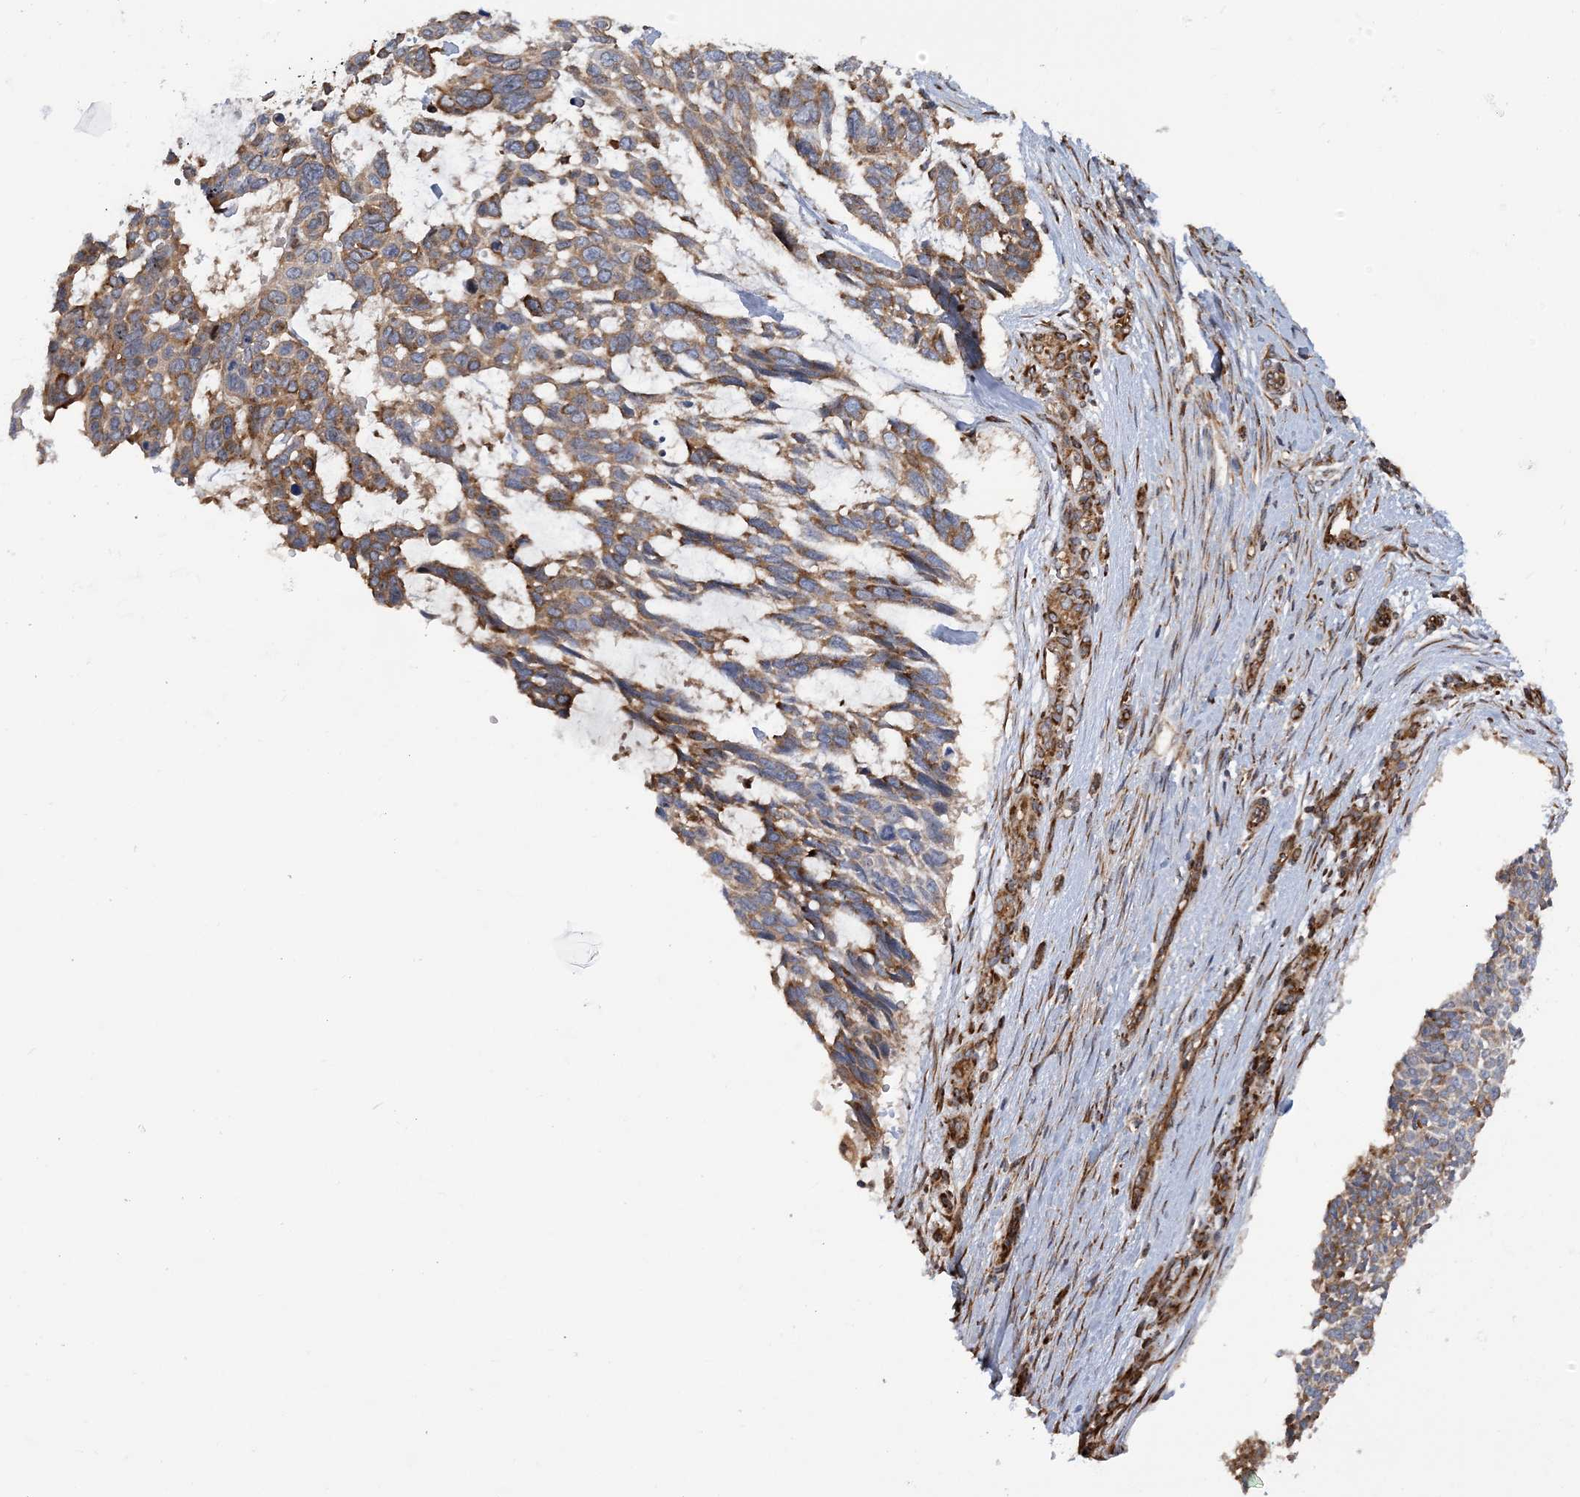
{"staining": {"intensity": "moderate", "quantity": "25%-75%", "location": "cytoplasmic/membranous"}, "tissue": "skin cancer", "cell_type": "Tumor cells", "image_type": "cancer", "snomed": [{"axis": "morphology", "description": "Basal cell carcinoma"}, {"axis": "topography", "description": "Skin"}], "caption": "Immunohistochemistry (IHC) (DAB (3,3'-diaminobenzidine)) staining of human skin basal cell carcinoma reveals moderate cytoplasmic/membranous protein expression in approximately 25%-75% of tumor cells.", "gene": "PHF1", "patient": {"sex": "male", "age": 88}}